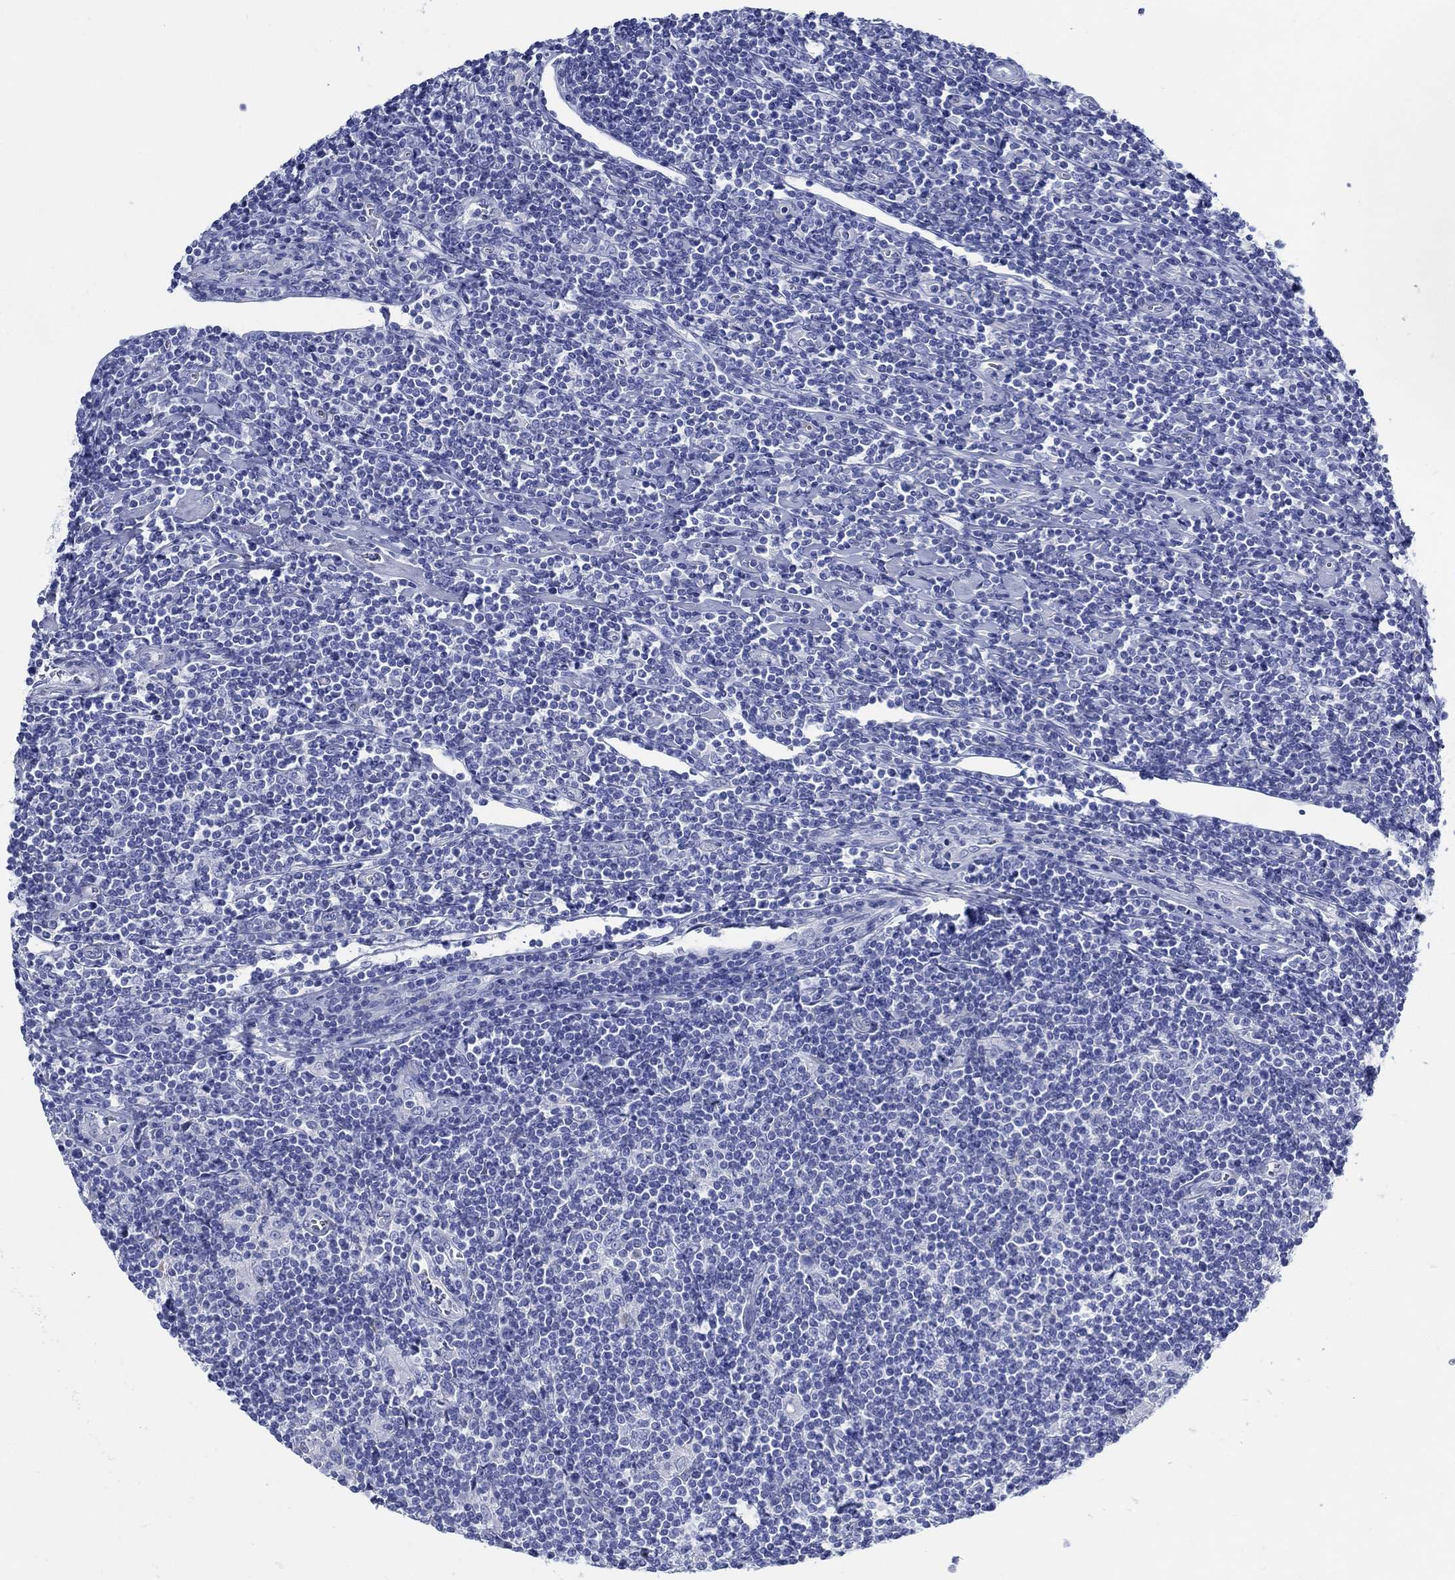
{"staining": {"intensity": "negative", "quantity": "none", "location": "none"}, "tissue": "lymphoma", "cell_type": "Tumor cells", "image_type": "cancer", "snomed": [{"axis": "morphology", "description": "Hodgkin's disease, NOS"}, {"axis": "topography", "description": "Lymph node"}], "caption": "Tumor cells show no significant staining in lymphoma.", "gene": "RD3L", "patient": {"sex": "male", "age": 40}}